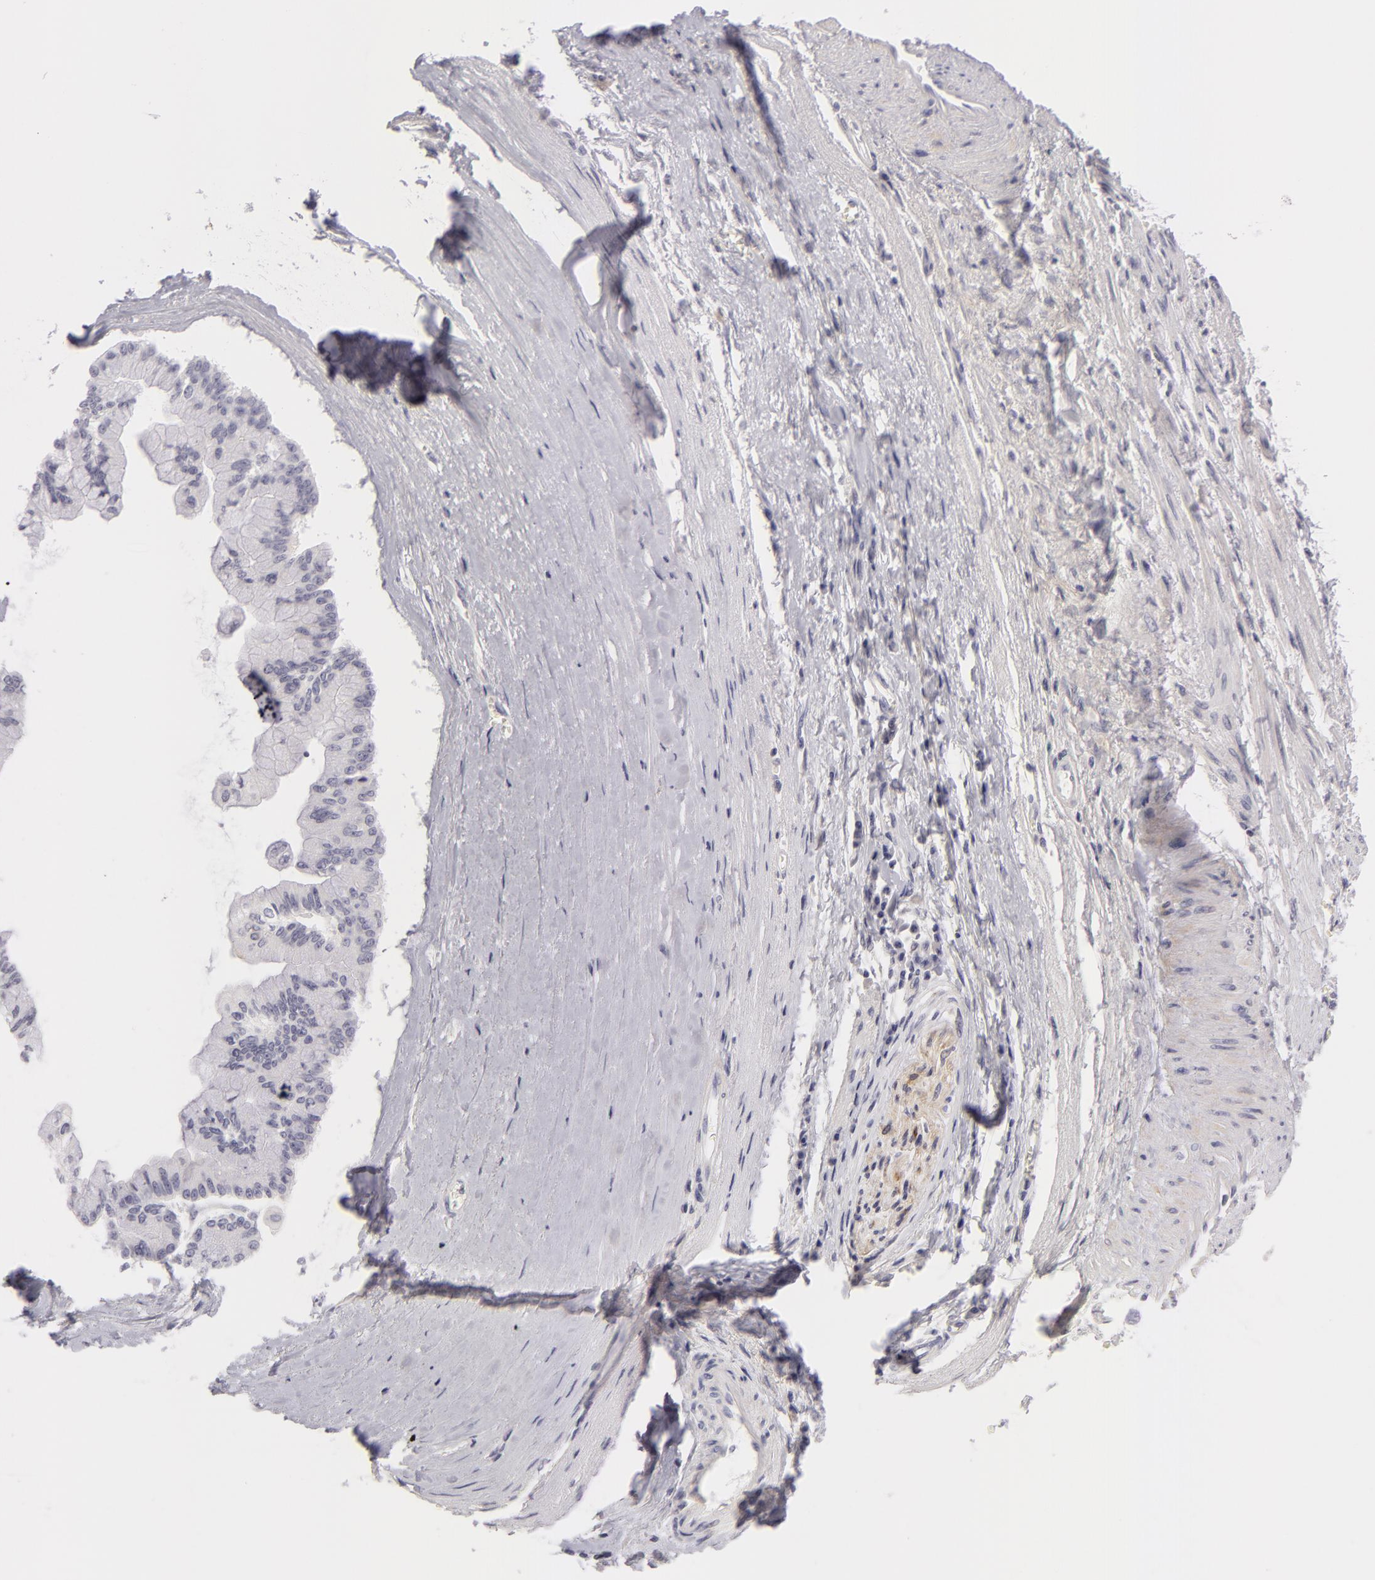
{"staining": {"intensity": "negative", "quantity": "none", "location": "none"}, "tissue": "liver cancer", "cell_type": "Tumor cells", "image_type": "cancer", "snomed": [{"axis": "morphology", "description": "Cholangiocarcinoma"}, {"axis": "topography", "description": "Liver"}], "caption": "A histopathology image of human liver cancer is negative for staining in tumor cells. (DAB IHC with hematoxylin counter stain).", "gene": "NLGN4X", "patient": {"sex": "female", "age": 79}}